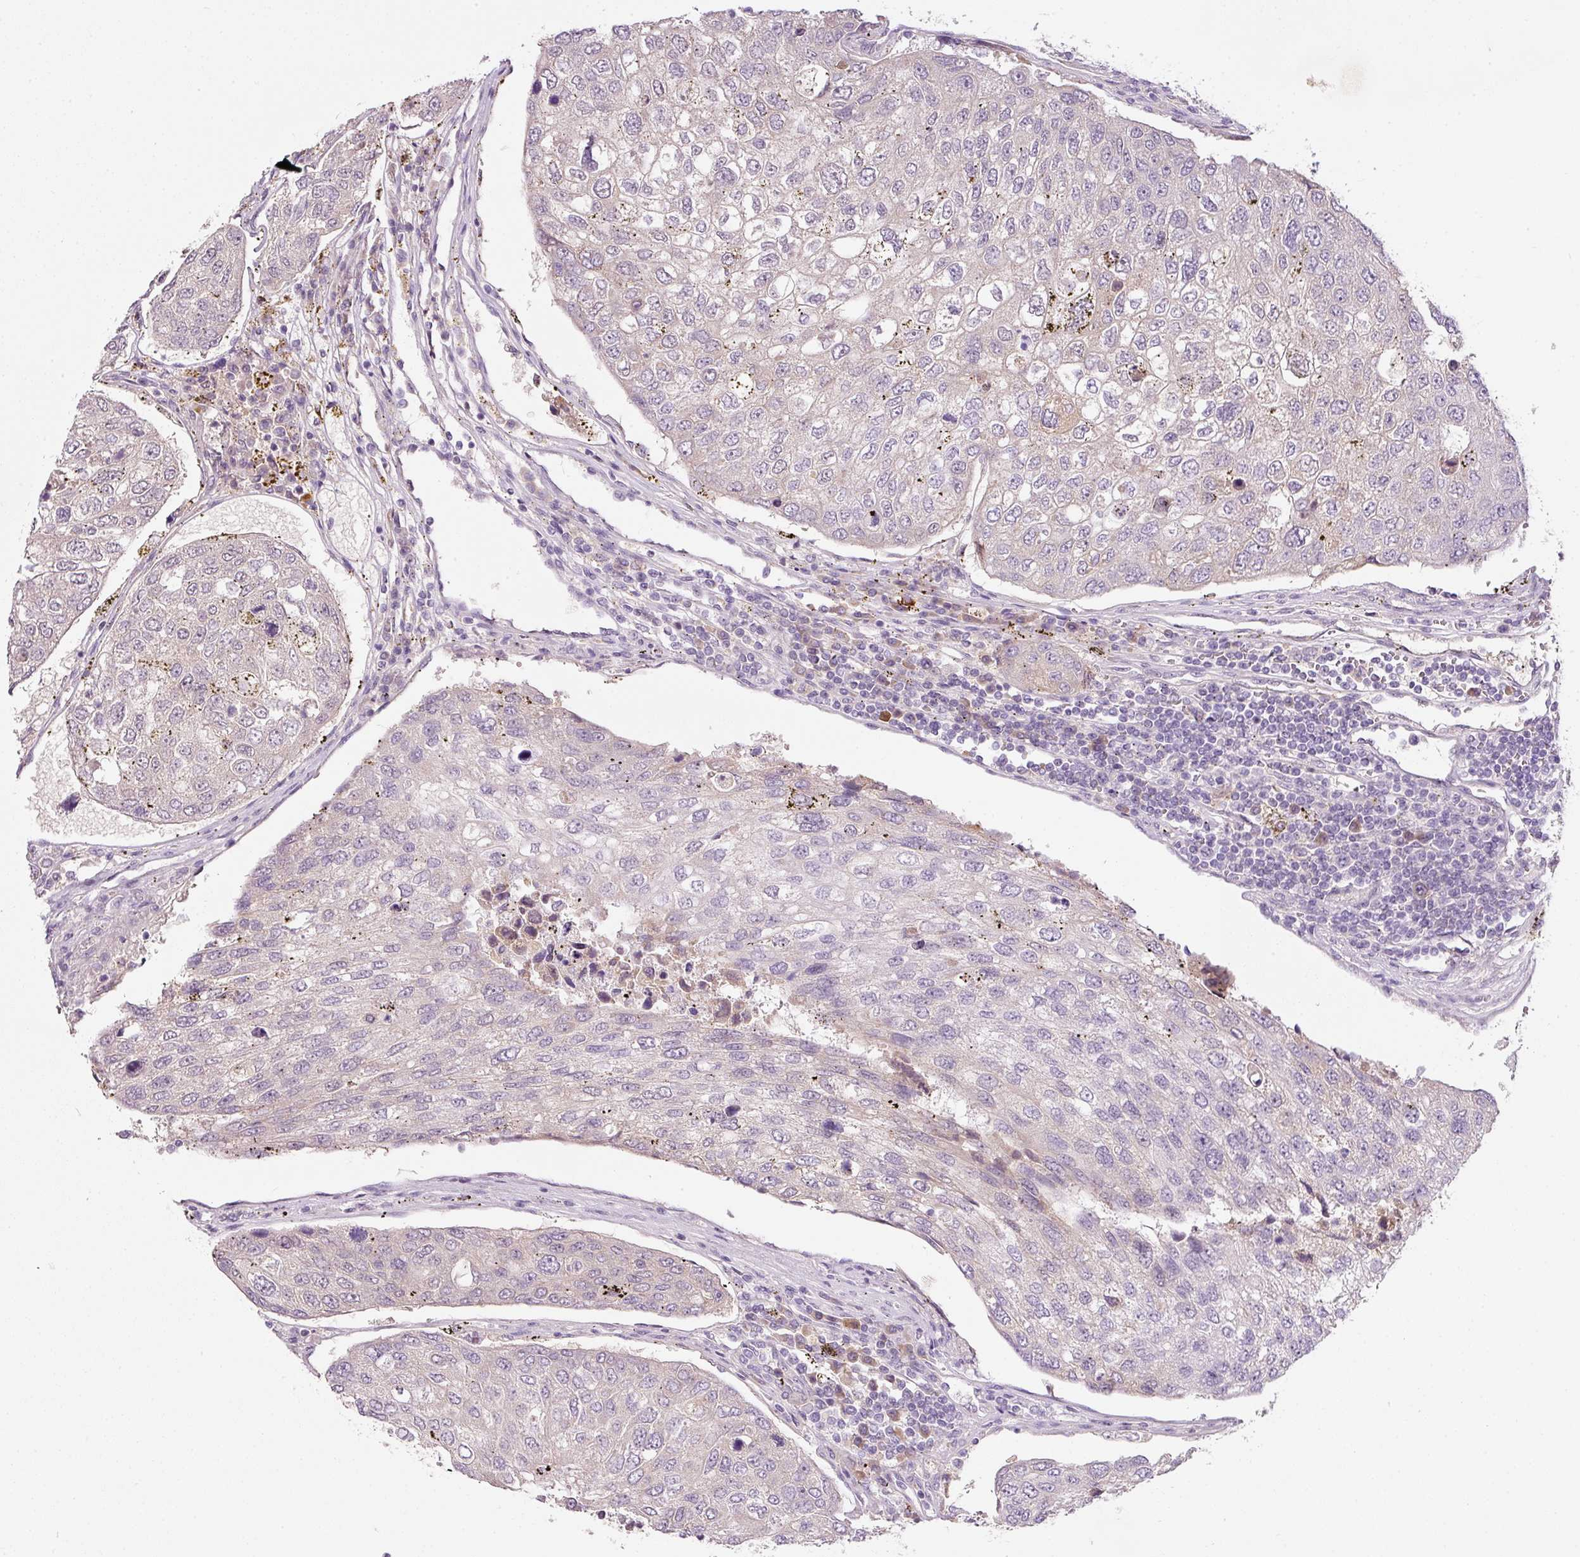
{"staining": {"intensity": "negative", "quantity": "none", "location": "none"}, "tissue": "urothelial cancer", "cell_type": "Tumor cells", "image_type": "cancer", "snomed": [{"axis": "morphology", "description": "Urothelial carcinoma, High grade"}, {"axis": "topography", "description": "Lymph node"}, {"axis": "topography", "description": "Urinary bladder"}], "caption": "High power microscopy photomicrograph of an IHC histopathology image of urothelial cancer, revealing no significant positivity in tumor cells. The staining was performed using DAB to visualize the protein expression in brown, while the nuclei were stained in blue with hematoxylin (Magnification: 20x).", "gene": "TMEM37", "patient": {"sex": "male", "age": 51}}